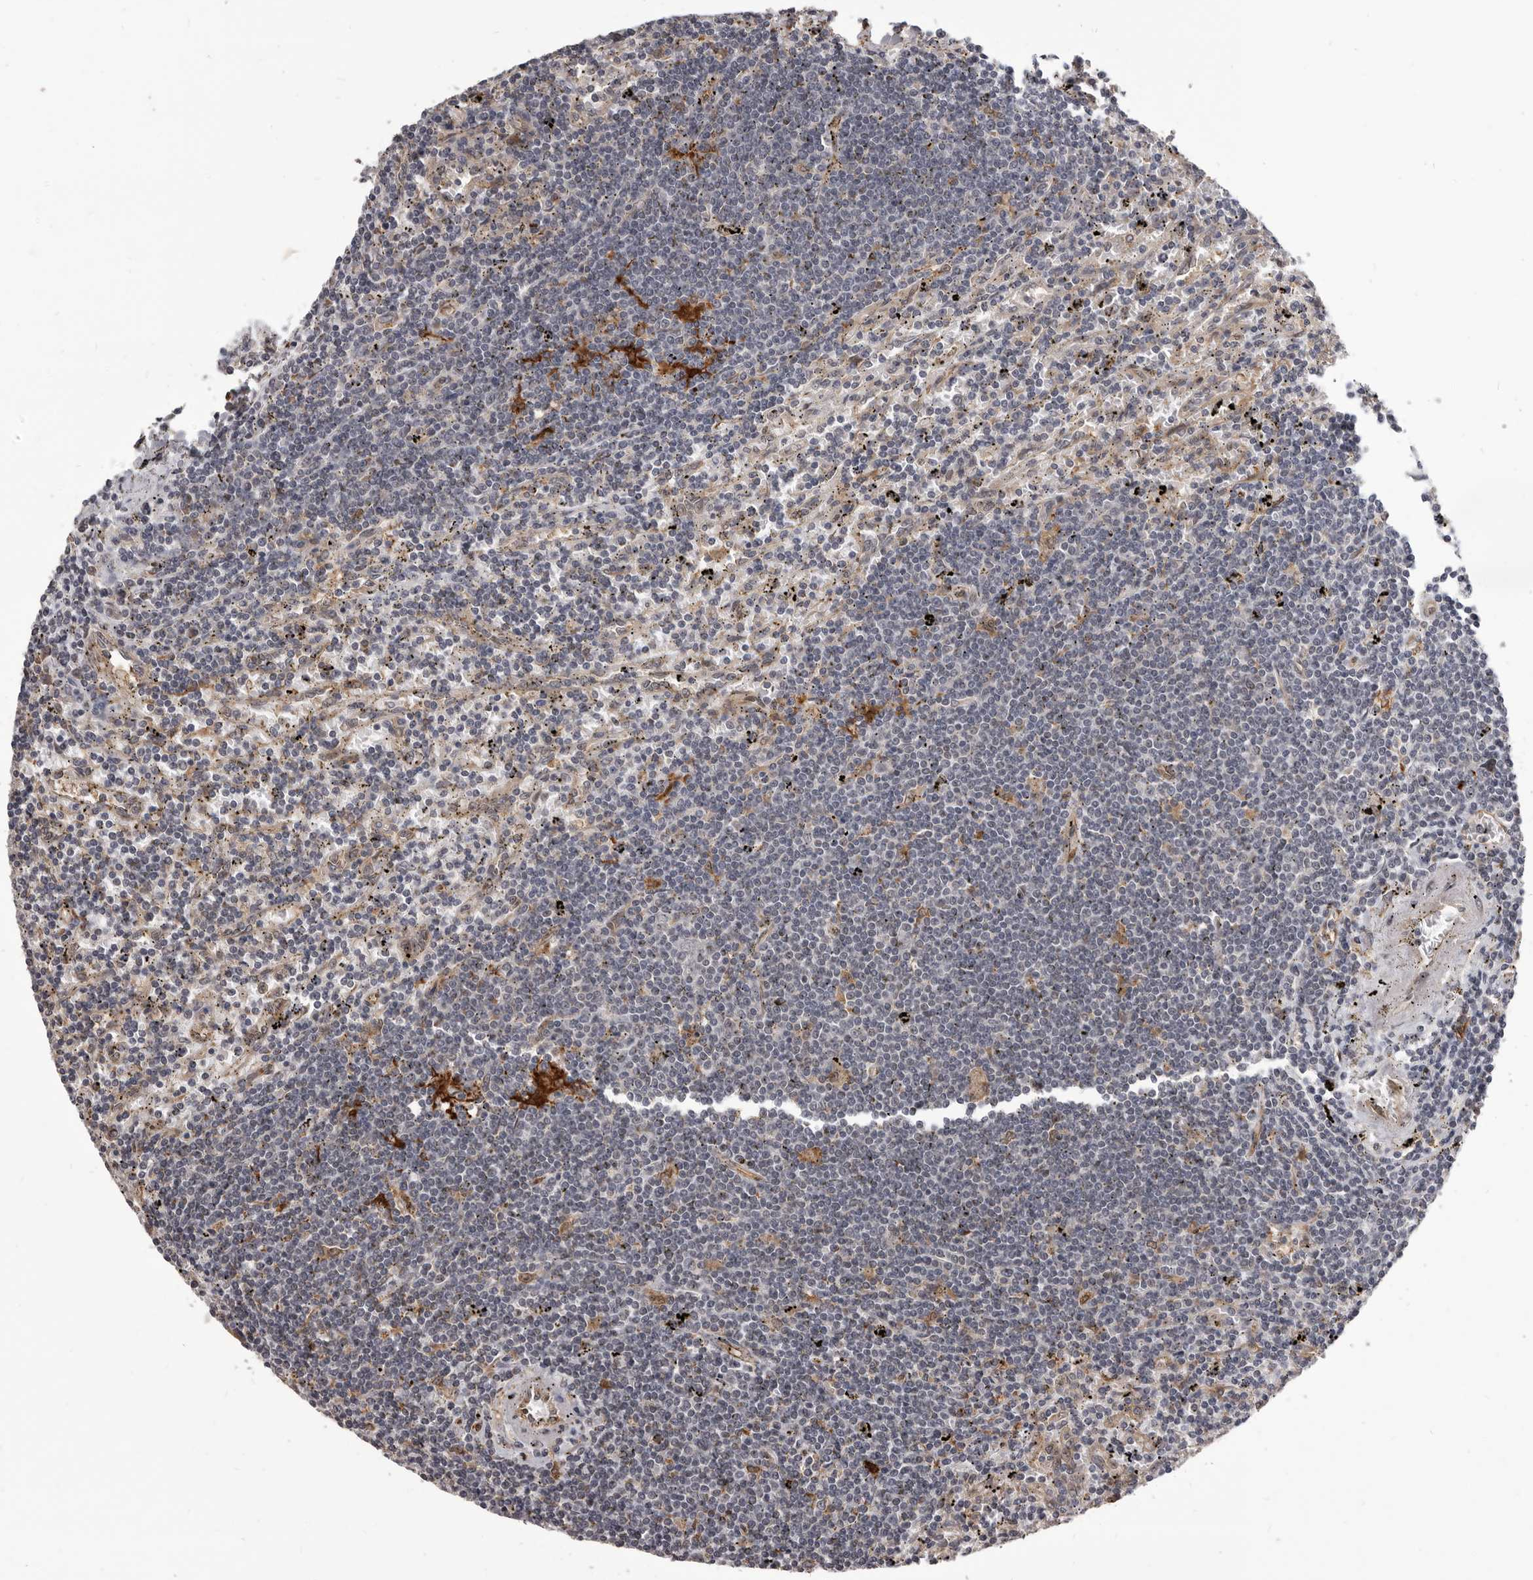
{"staining": {"intensity": "weak", "quantity": "<25%", "location": "cytoplasmic/membranous"}, "tissue": "lymphoma", "cell_type": "Tumor cells", "image_type": "cancer", "snomed": [{"axis": "morphology", "description": "Malignant lymphoma, non-Hodgkin's type, Low grade"}, {"axis": "topography", "description": "Spleen"}], "caption": "Image shows no significant protein positivity in tumor cells of low-grade malignant lymphoma, non-Hodgkin's type.", "gene": "ADAMTS20", "patient": {"sex": "male", "age": 76}}